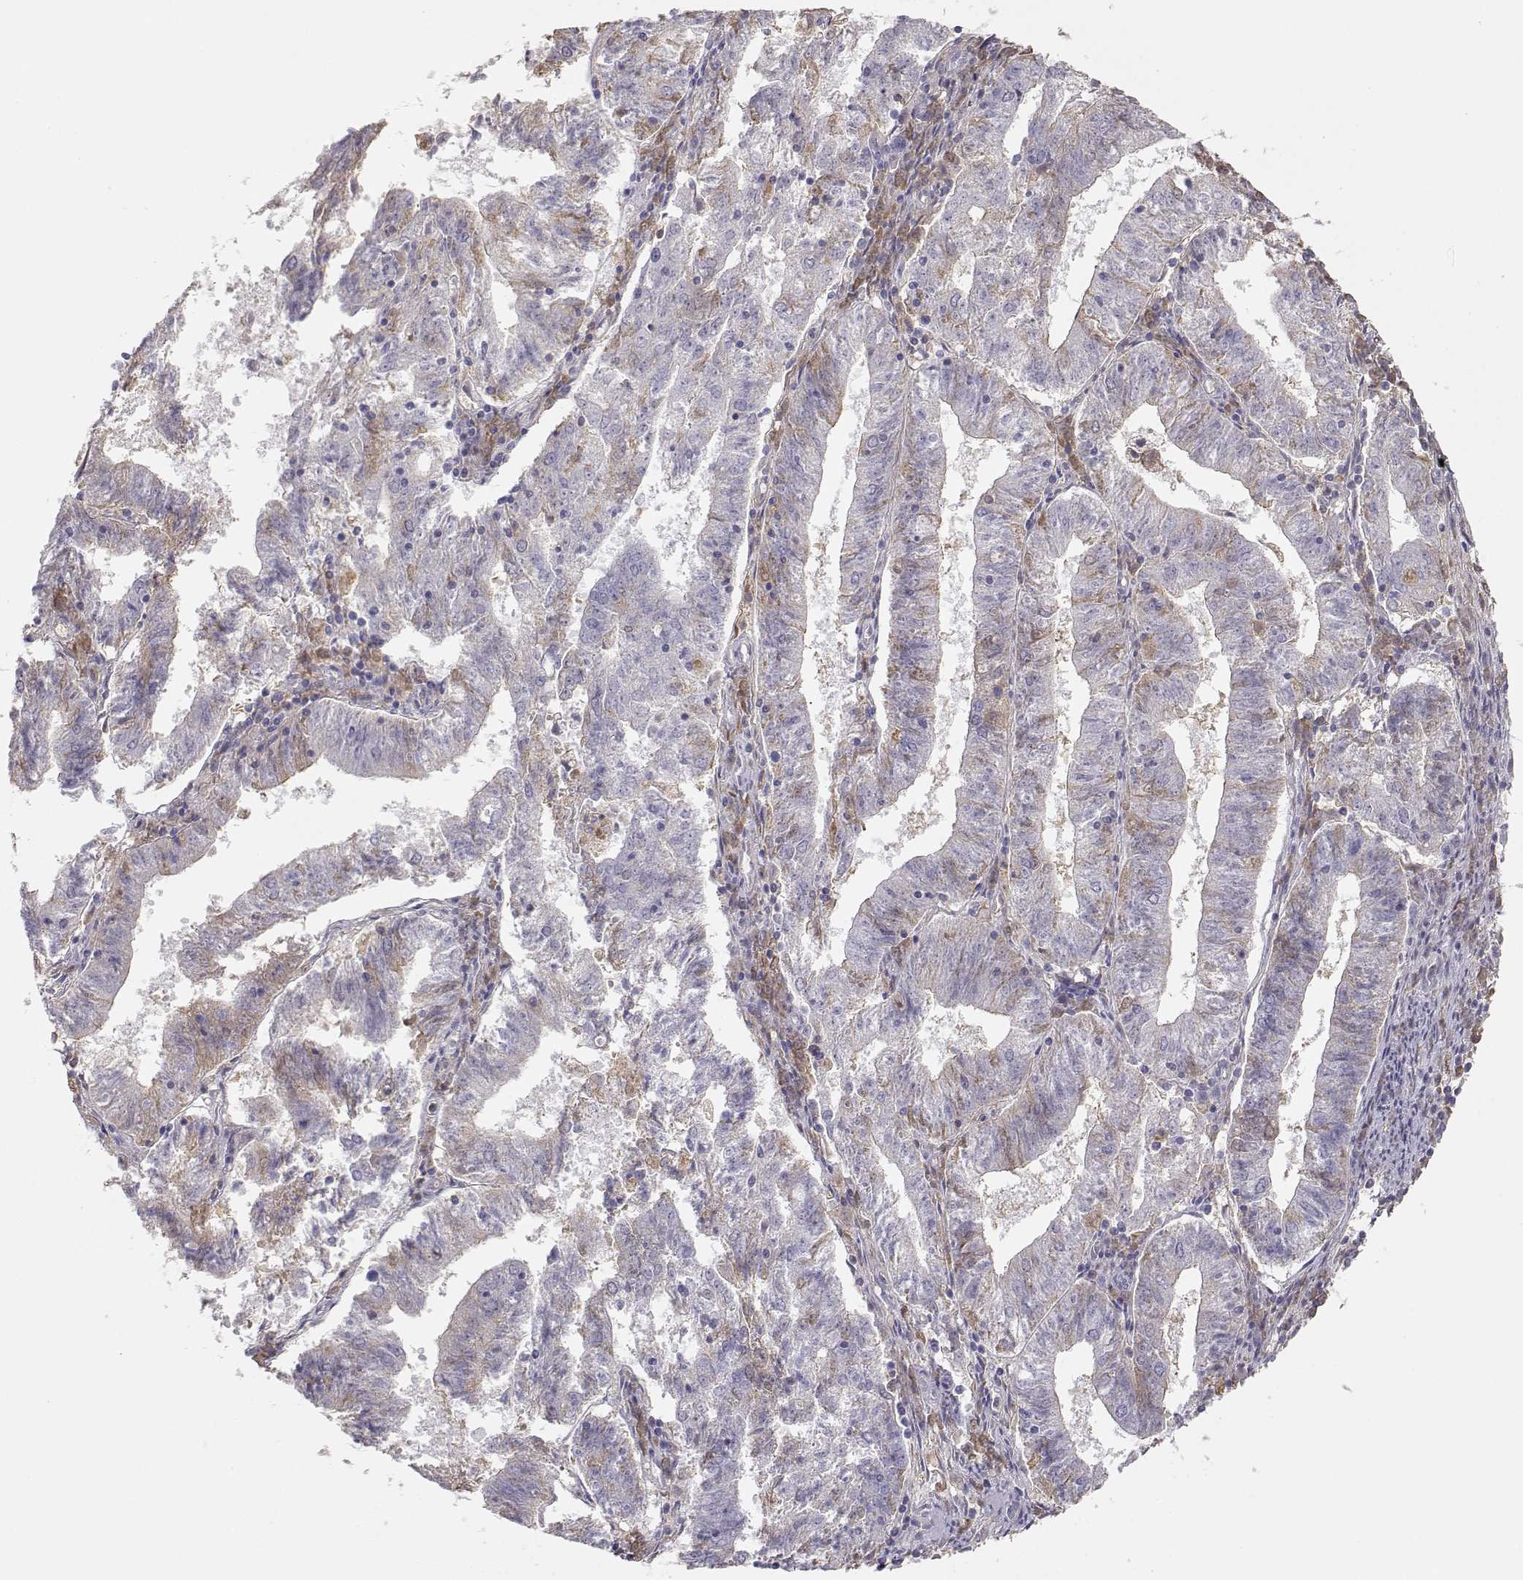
{"staining": {"intensity": "negative", "quantity": "none", "location": "none"}, "tissue": "endometrial cancer", "cell_type": "Tumor cells", "image_type": "cancer", "snomed": [{"axis": "morphology", "description": "Adenocarcinoma, NOS"}, {"axis": "topography", "description": "Endometrium"}], "caption": "Adenocarcinoma (endometrial) stained for a protein using IHC demonstrates no positivity tumor cells.", "gene": "SLCO6A1", "patient": {"sex": "female", "age": 82}}